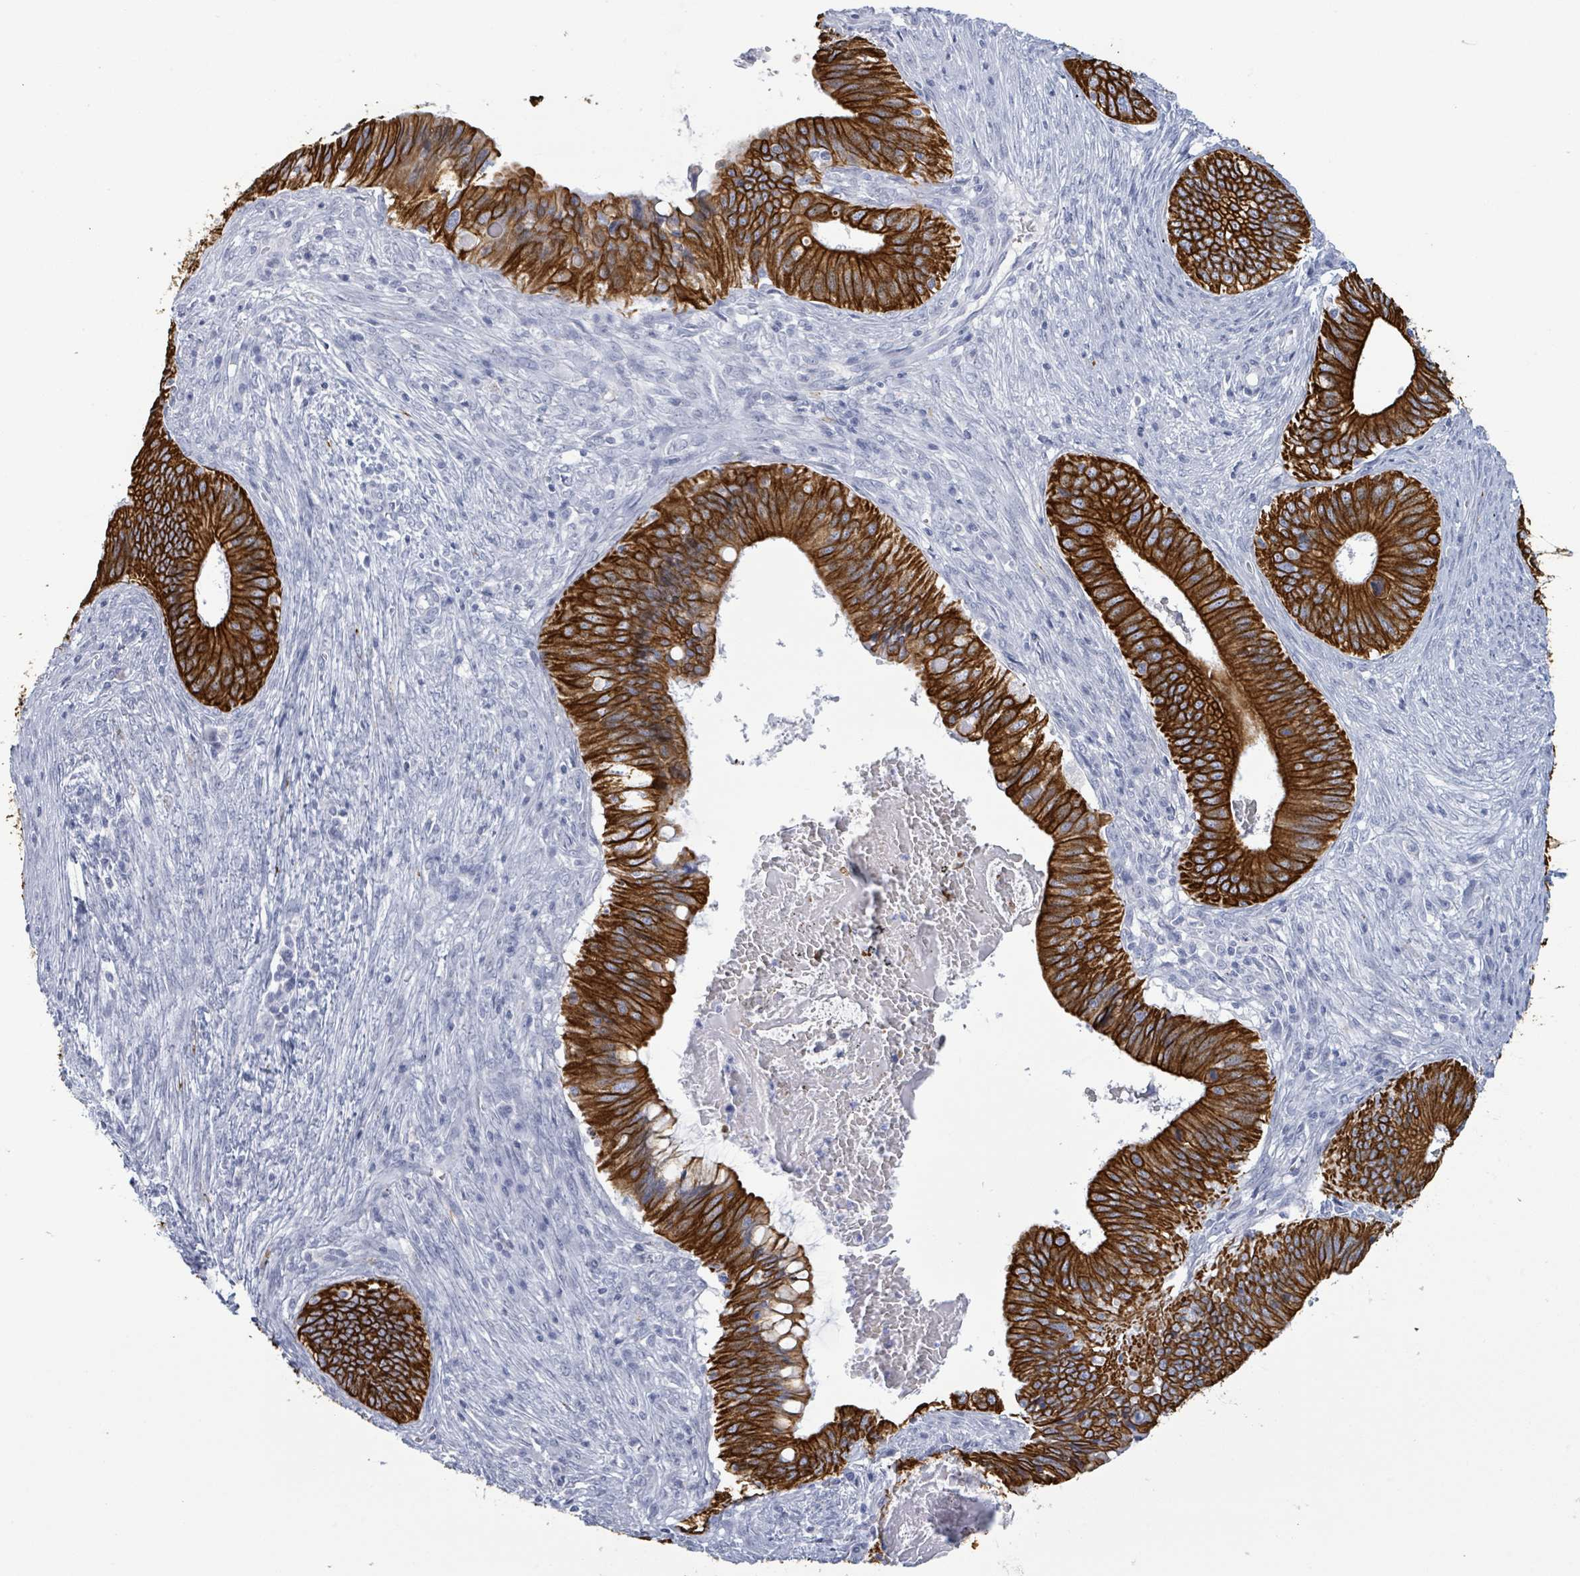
{"staining": {"intensity": "strong", "quantity": ">75%", "location": "cytoplasmic/membranous"}, "tissue": "cervical cancer", "cell_type": "Tumor cells", "image_type": "cancer", "snomed": [{"axis": "morphology", "description": "Adenocarcinoma, NOS"}, {"axis": "topography", "description": "Cervix"}], "caption": "A brown stain shows strong cytoplasmic/membranous positivity of a protein in human adenocarcinoma (cervical) tumor cells. The protein is shown in brown color, while the nuclei are stained blue.", "gene": "KRT8", "patient": {"sex": "female", "age": 42}}